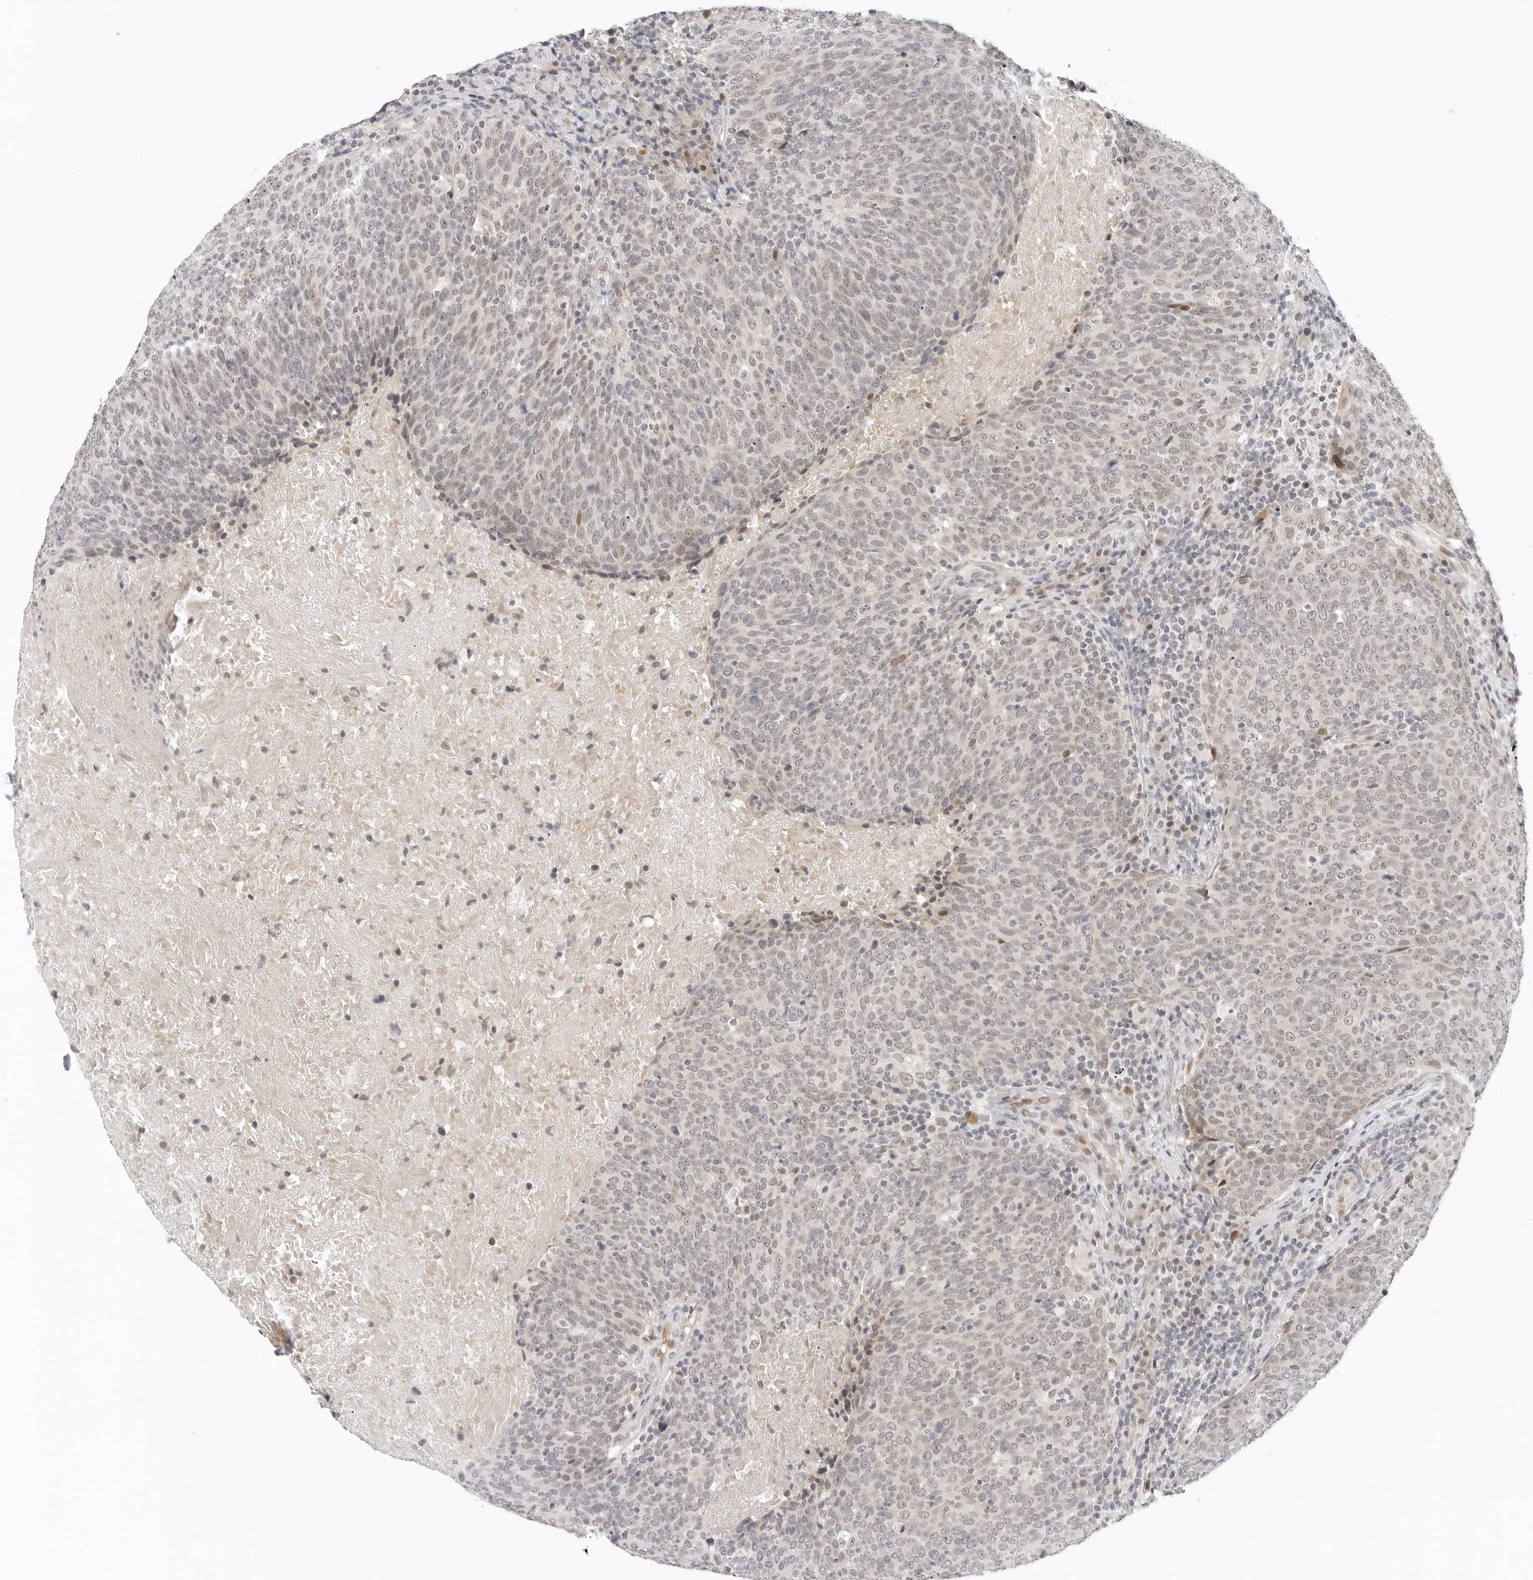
{"staining": {"intensity": "weak", "quantity": "25%-75%", "location": "nuclear"}, "tissue": "head and neck cancer", "cell_type": "Tumor cells", "image_type": "cancer", "snomed": [{"axis": "morphology", "description": "Squamous cell carcinoma, NOS"}, {"axis": "morphology", "description": "Squamous cell carcinoma, metastatic, NOS"}, {"axis": "topography", "description": "Lymph node"}, {"axis": "topography", "description": "Head-Neck"}], "caption": "A high-resolution histopathology image shows IHC staining of head and neck cancer (metastatic squamous cell carcinoma), which shows weak nuclear expression in approximately 25%-75% of tumor cells.", "gene": "TSEN2", "patient": {"sex": "male", "age": 62}}